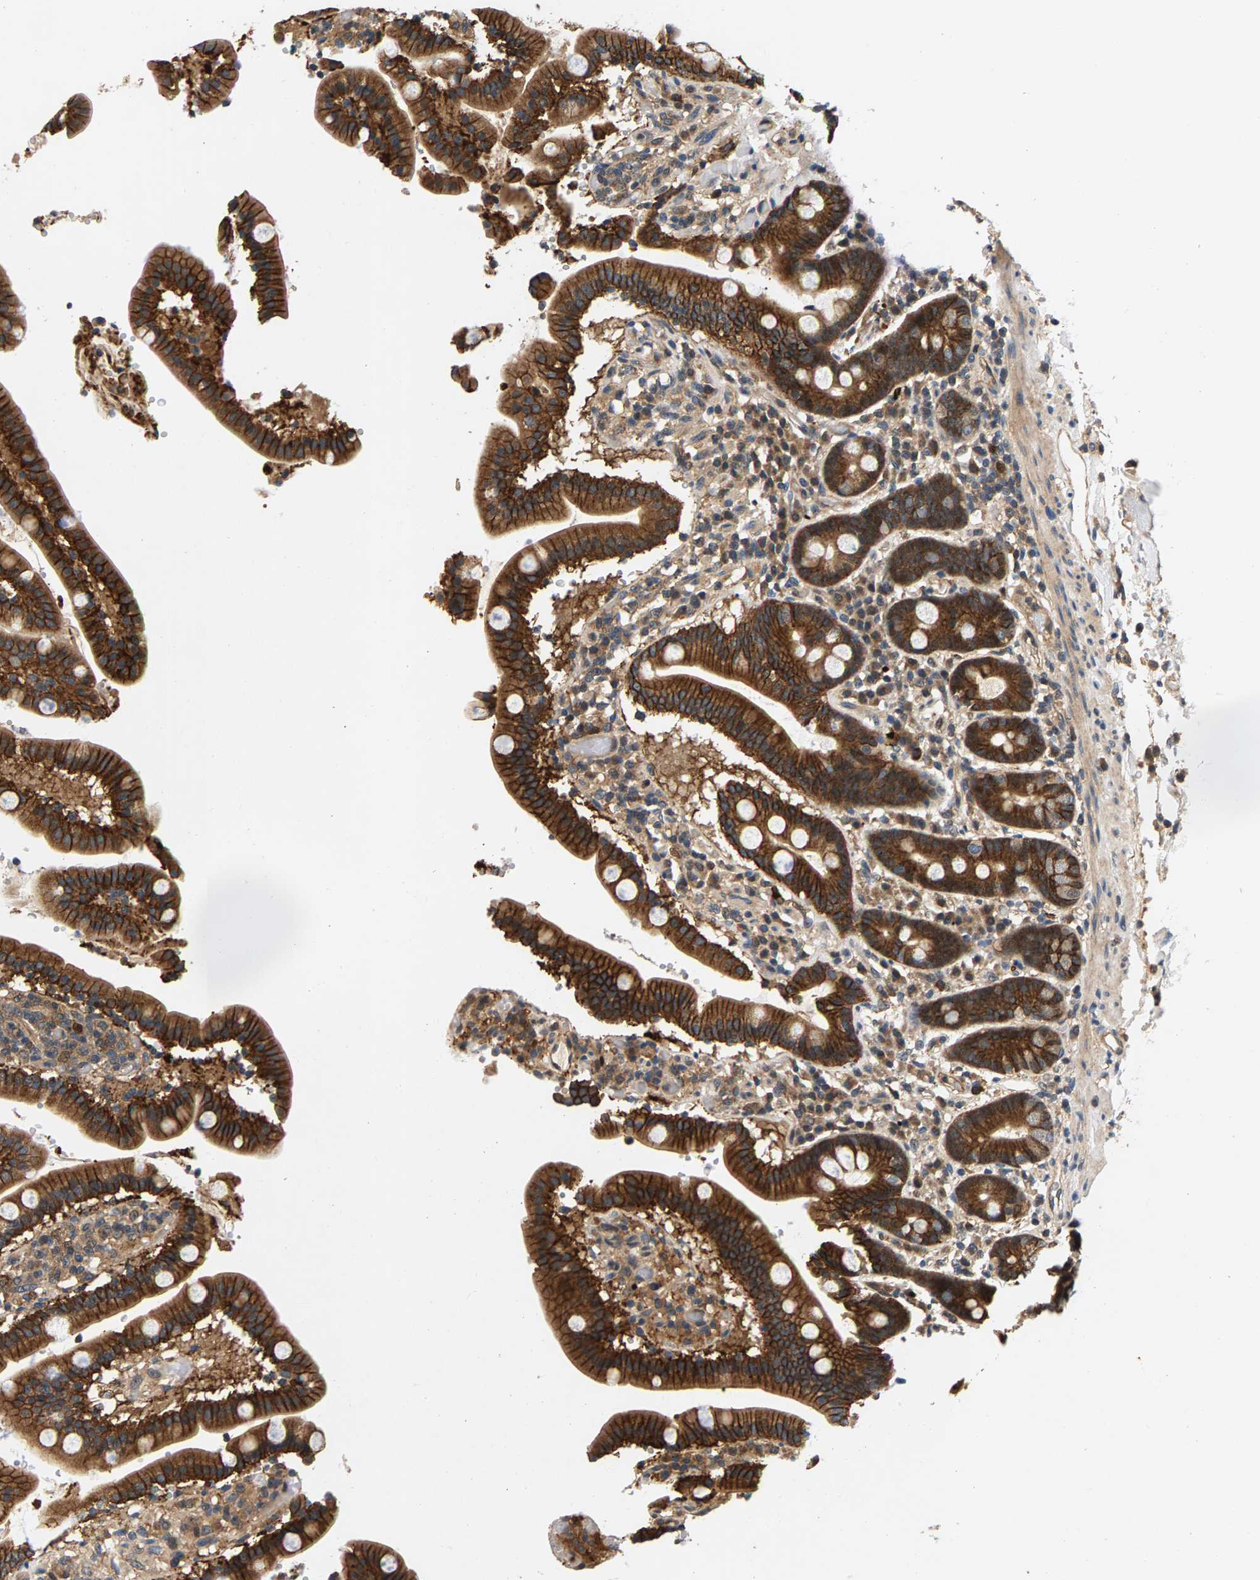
{"staining": {"intensity": "strong", "quantity": ">75%", "location": "cytoplasmic/membranous"}, "tissue": "duodenum", "cell_type": "Glandular cells", "image_type": "normal", "snomed": [{"axis": "morphology", "description": "Normal tissue, NOS"}, {"axis": "topography", "description": "Small intestine, NOS"}], "caption": "Glandular cells show high levels of strong cytoplasmic/membranous expression in approximately >75% of cells in unremarkable human duodenum.", "gene": "FAM78A", "patient": {"sex": "female", "age": 71}}